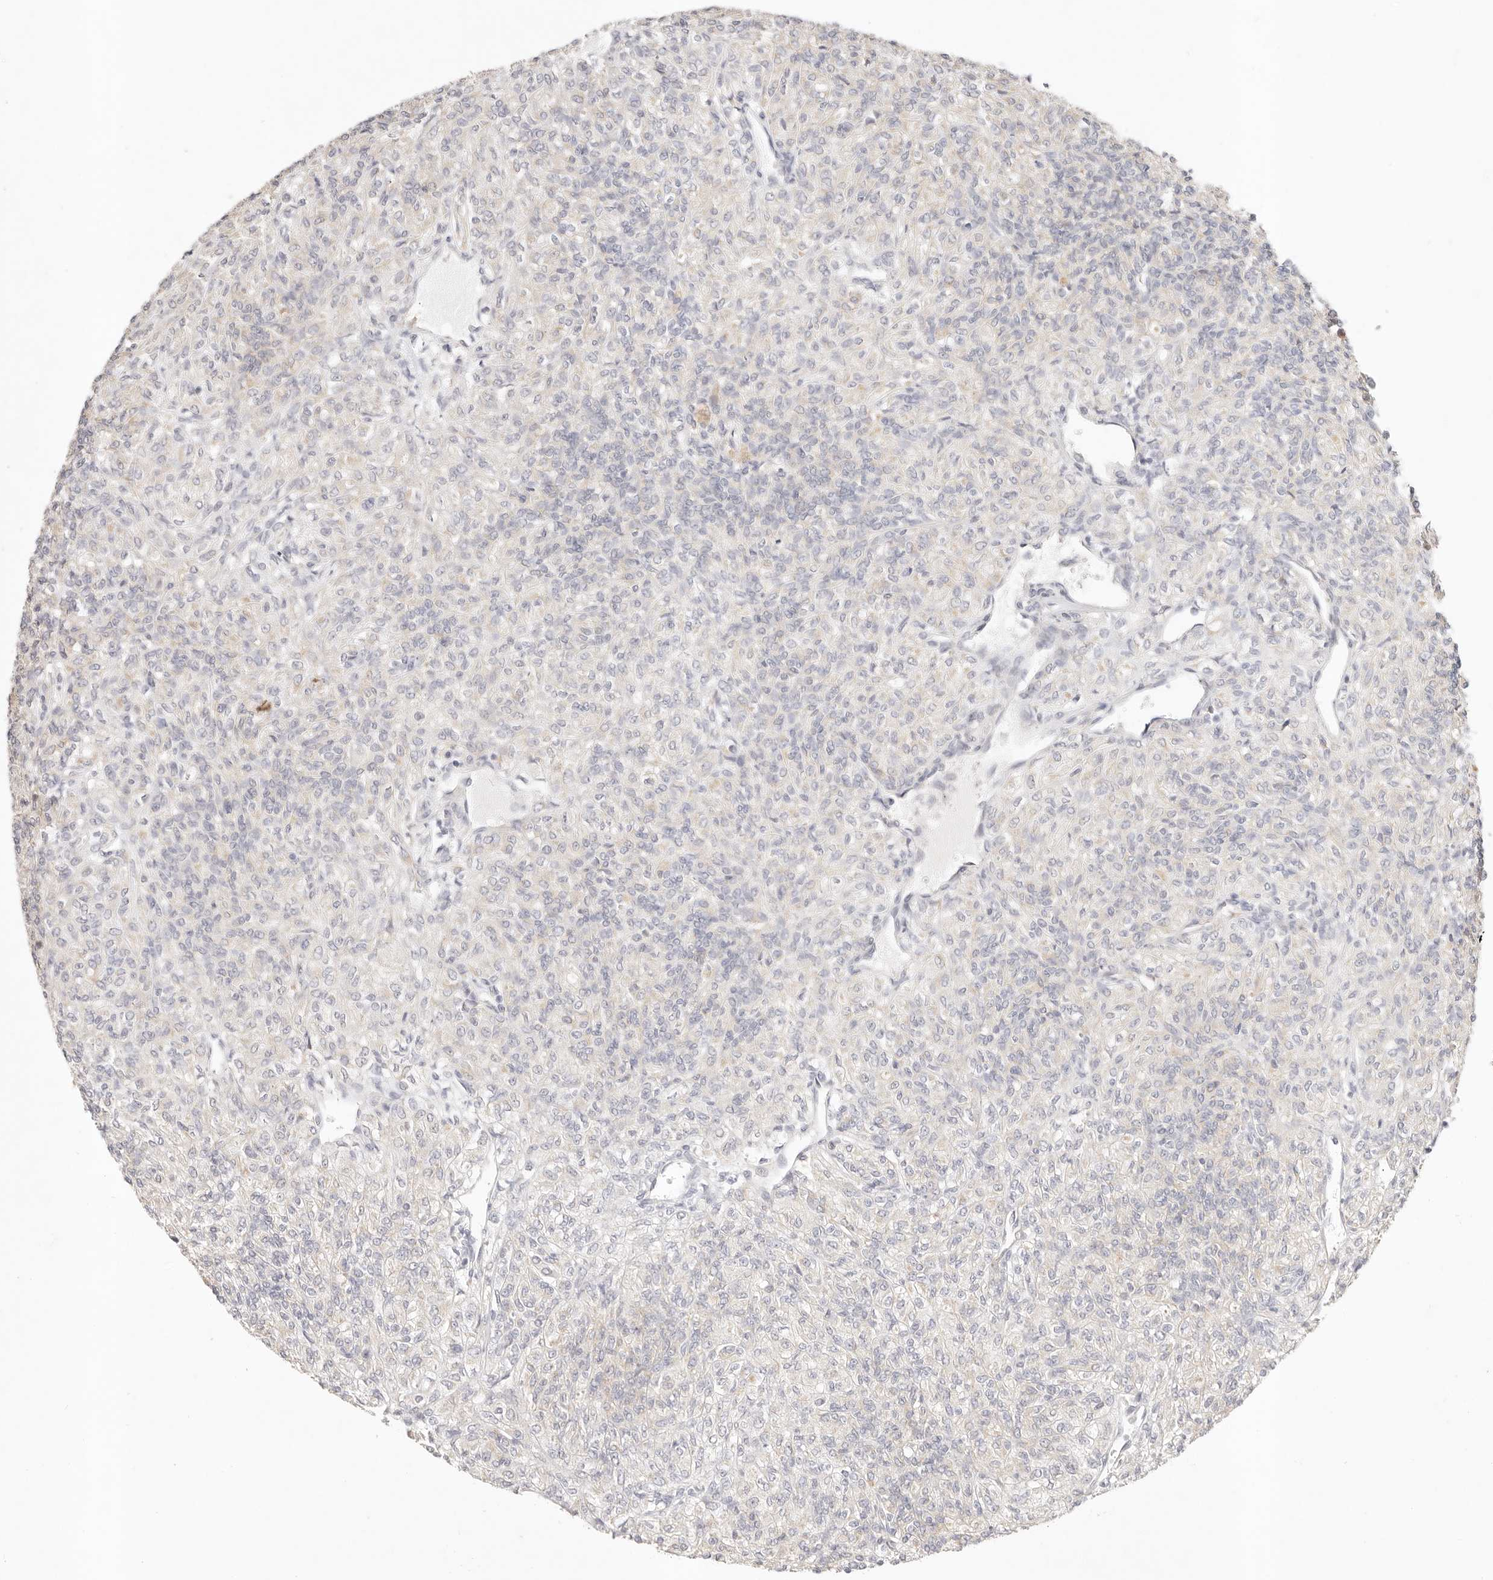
{"staining": {"intensity": "negative", "quantity": "none", "location": "none"}, "tissue": "renal cancer", "cell_type": "Tumor cells", "image_type": "cancer", "snomed": [{"axis": "morphology", "description": "Adenocarcinoma, NOS"}, {"axis": "topography", "description": "Kidney"}], "caption": "Tumor cells are negative for brown protein staining in renal cancer (adenocarcinoma). The staining is performed using DAB (3,3'-diaminobenzidine) brown chromogen with nuclei counter-stained in using hematoxylin.", "gene": "GPR156", "patient": {"sex": "male", "age": 77}}